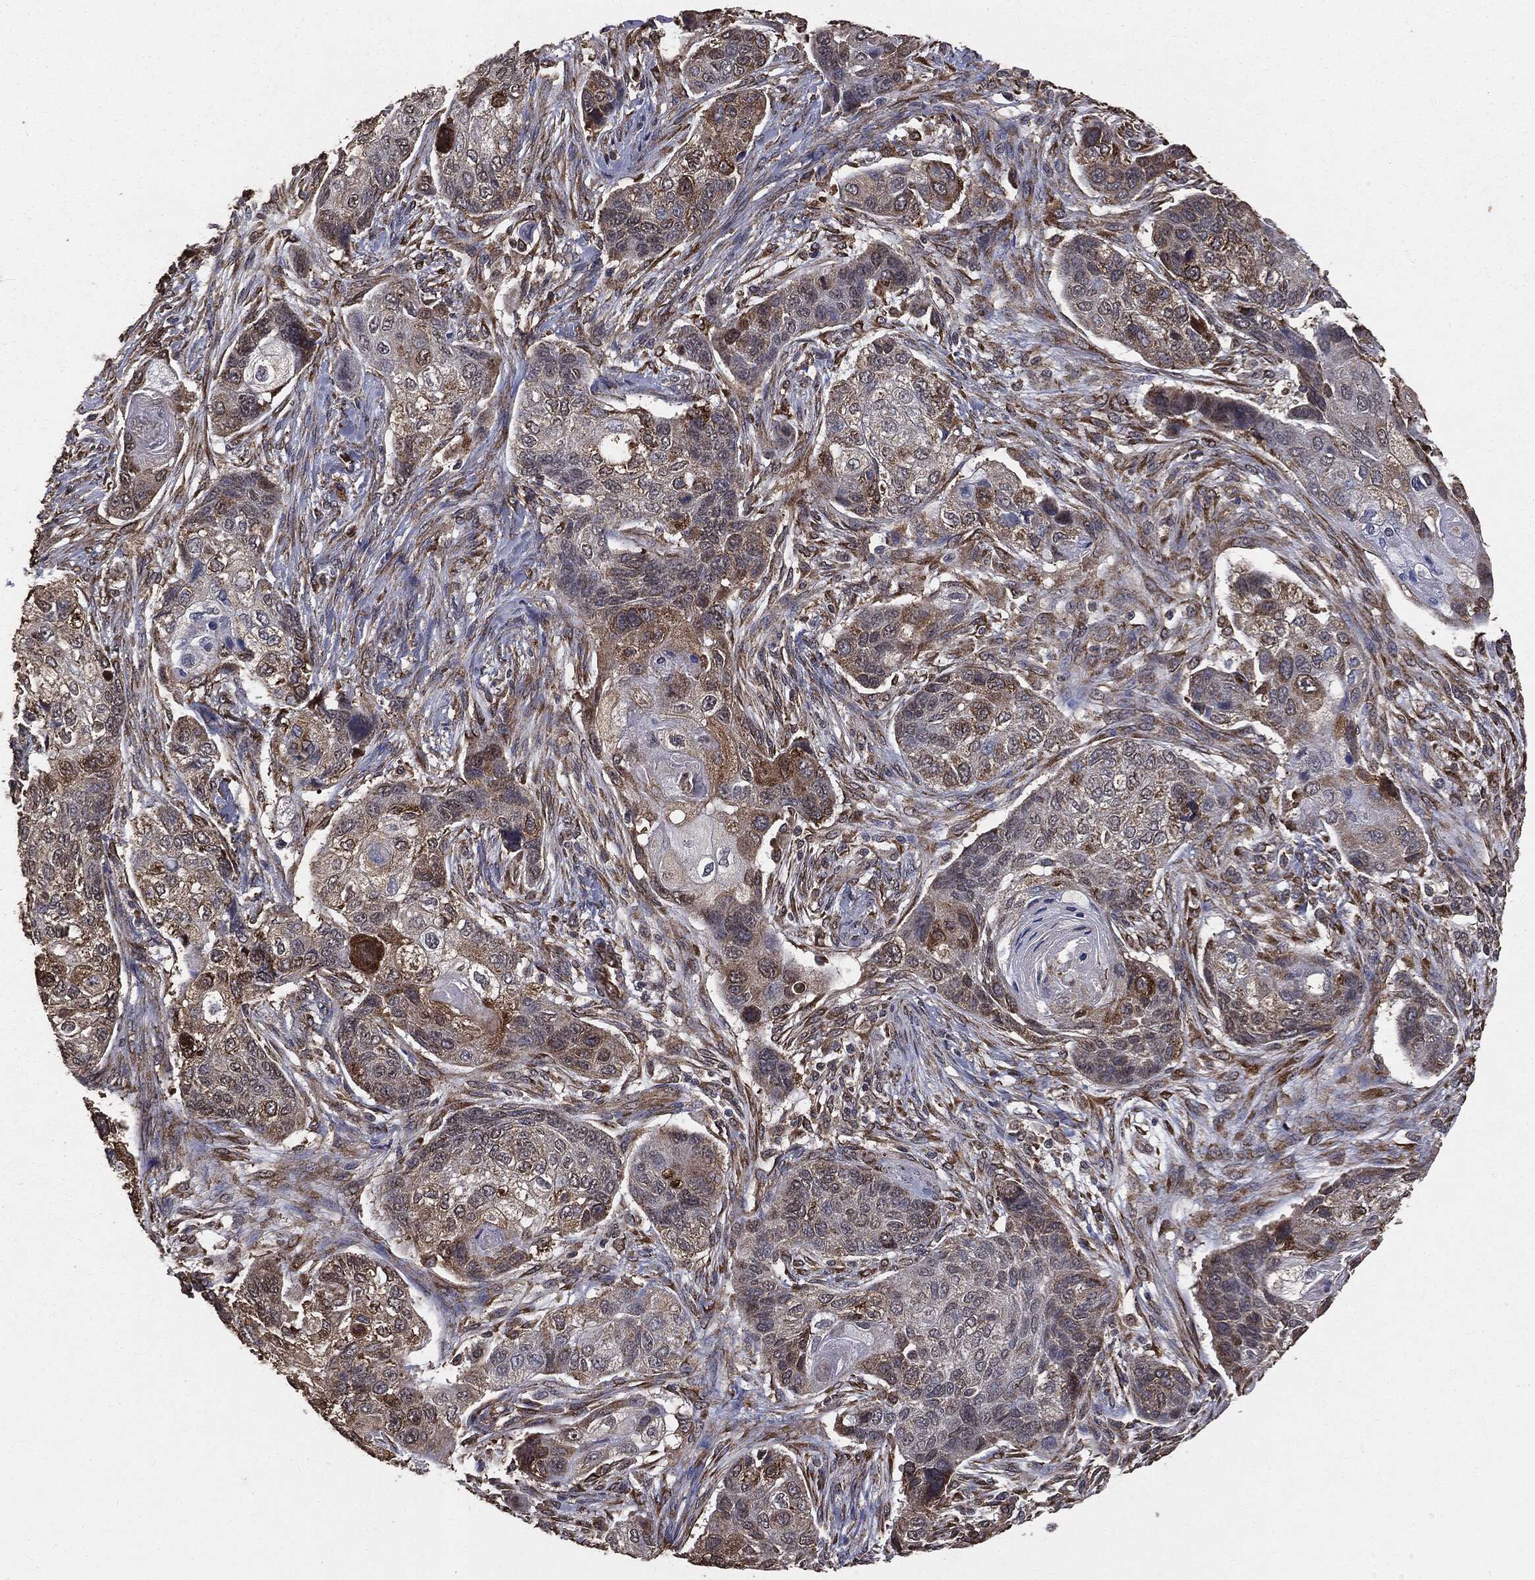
{"staining": {"intensity": "strong", "quantity": "<25%", "location": "cytoplasmic/membranous"}, "tissue": "lung cancer", "cell_type": "Tumor cells", "image_type": "cancer", "snomed": [{"axis": "morphology", "description": "Normal tissue, NOS"}, {"axis": "morphology", "description": "Squamous cell carcinoma, NOS"}, {"axis": "topography", "description": "Bronchus"}, {"axis": "topography", "description": "Lung"}], "caption": "Human lung cancer stained for a protein (brown) demonstrates strong cytoplasmic/membranous positive staining in approximately <25% of tumor cells.", "gene": "MTOR", "patient": {"sex": "male", "age": 69}}